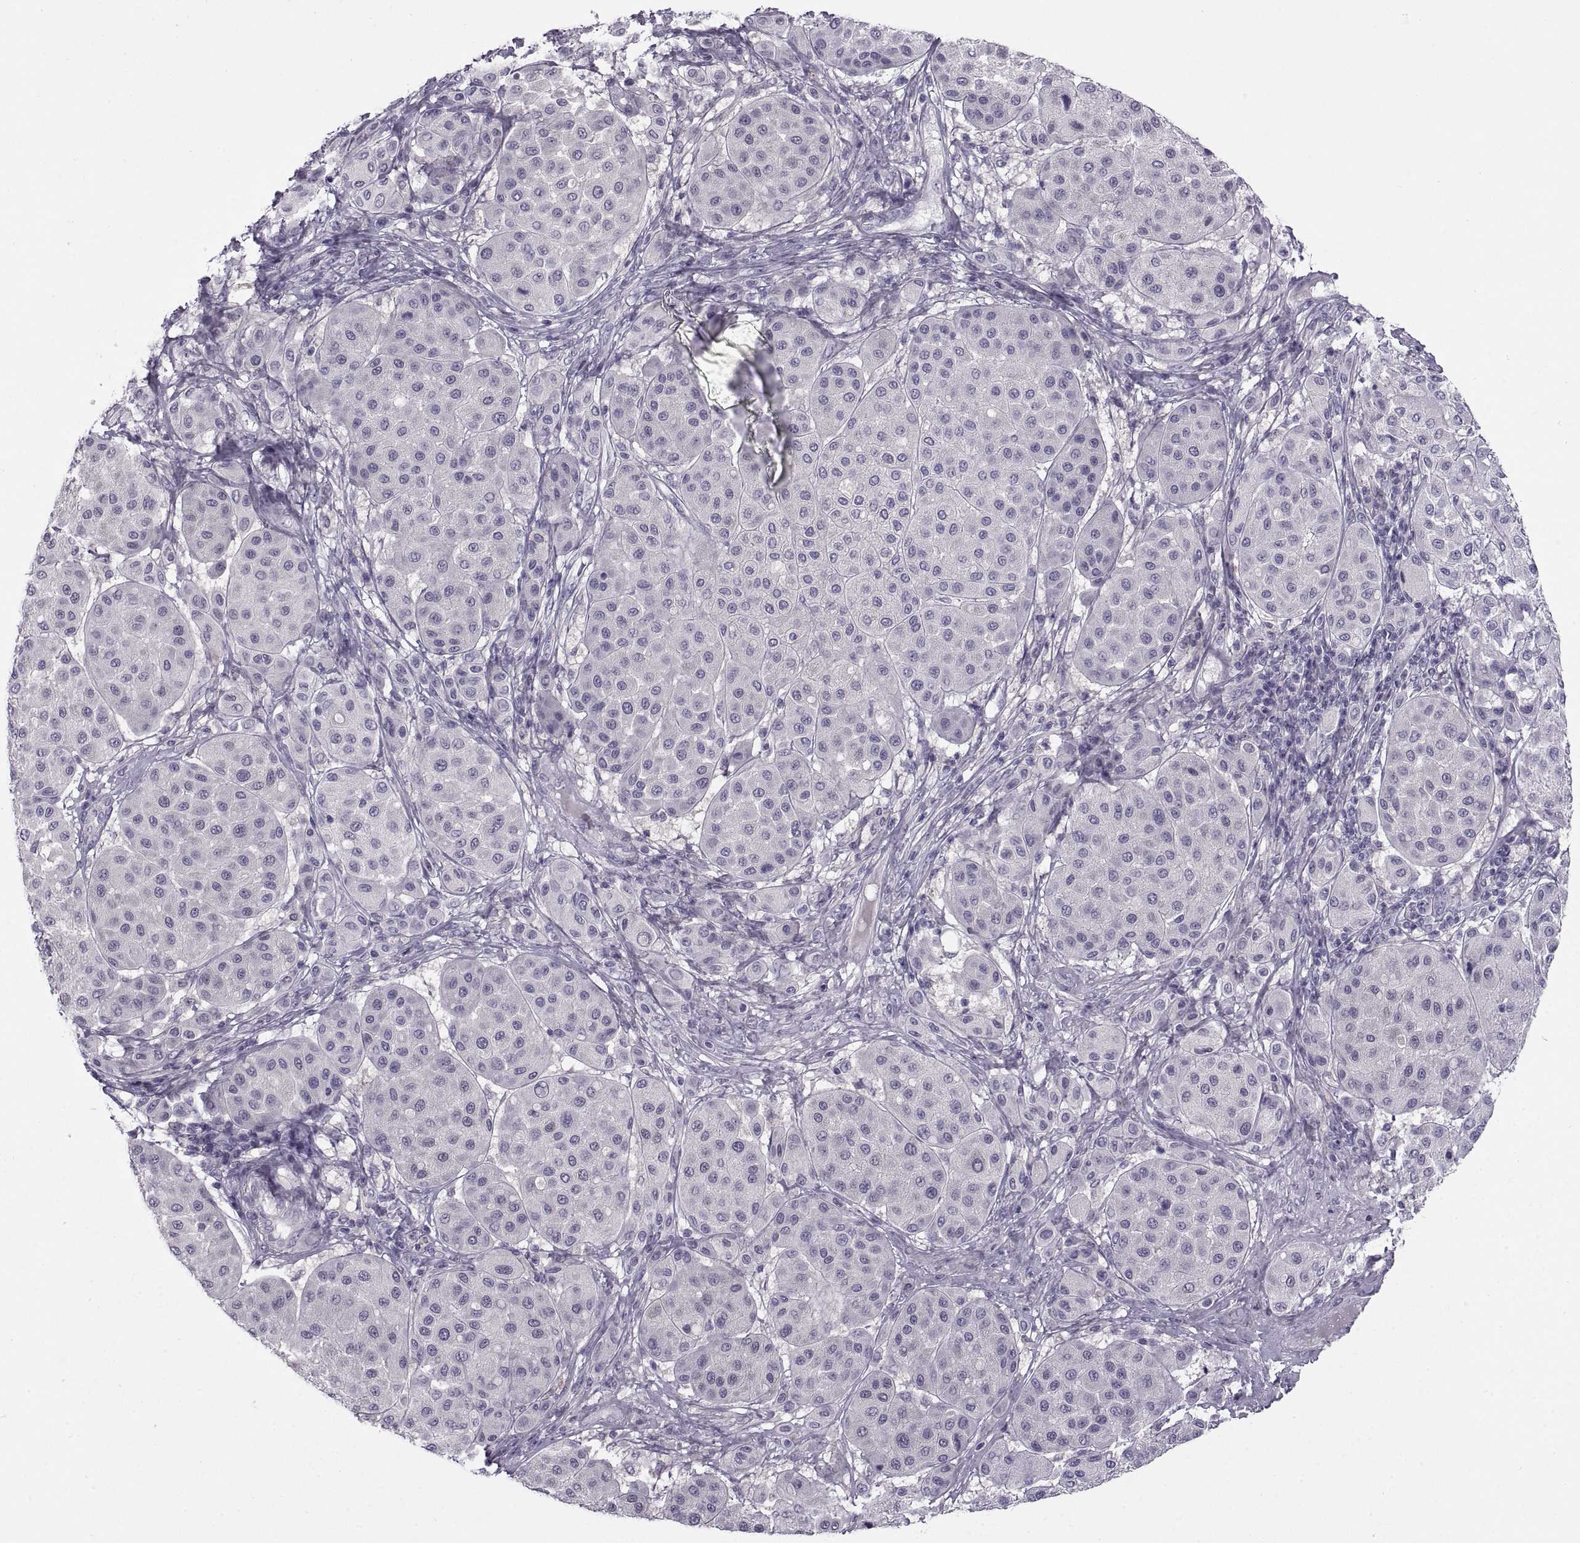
{"staining": {"intensity": "negative", "quantity": "none", "location": "none"}, "tissue": "melanoma", "cell_type": "Tumor cells", "image_type": "cancer", "snomed": [{"axis": "morphology", "description": "Malignant melanoma, Metastatic site"}, {"axis": "topography", "description": "Smooth muscle"}], "caption": "The histopathology image demonstrates no significant staining in tumor cells of melanoma.", "gene": "BSPH1", "patient": {"sex": "male", "age": 41}}